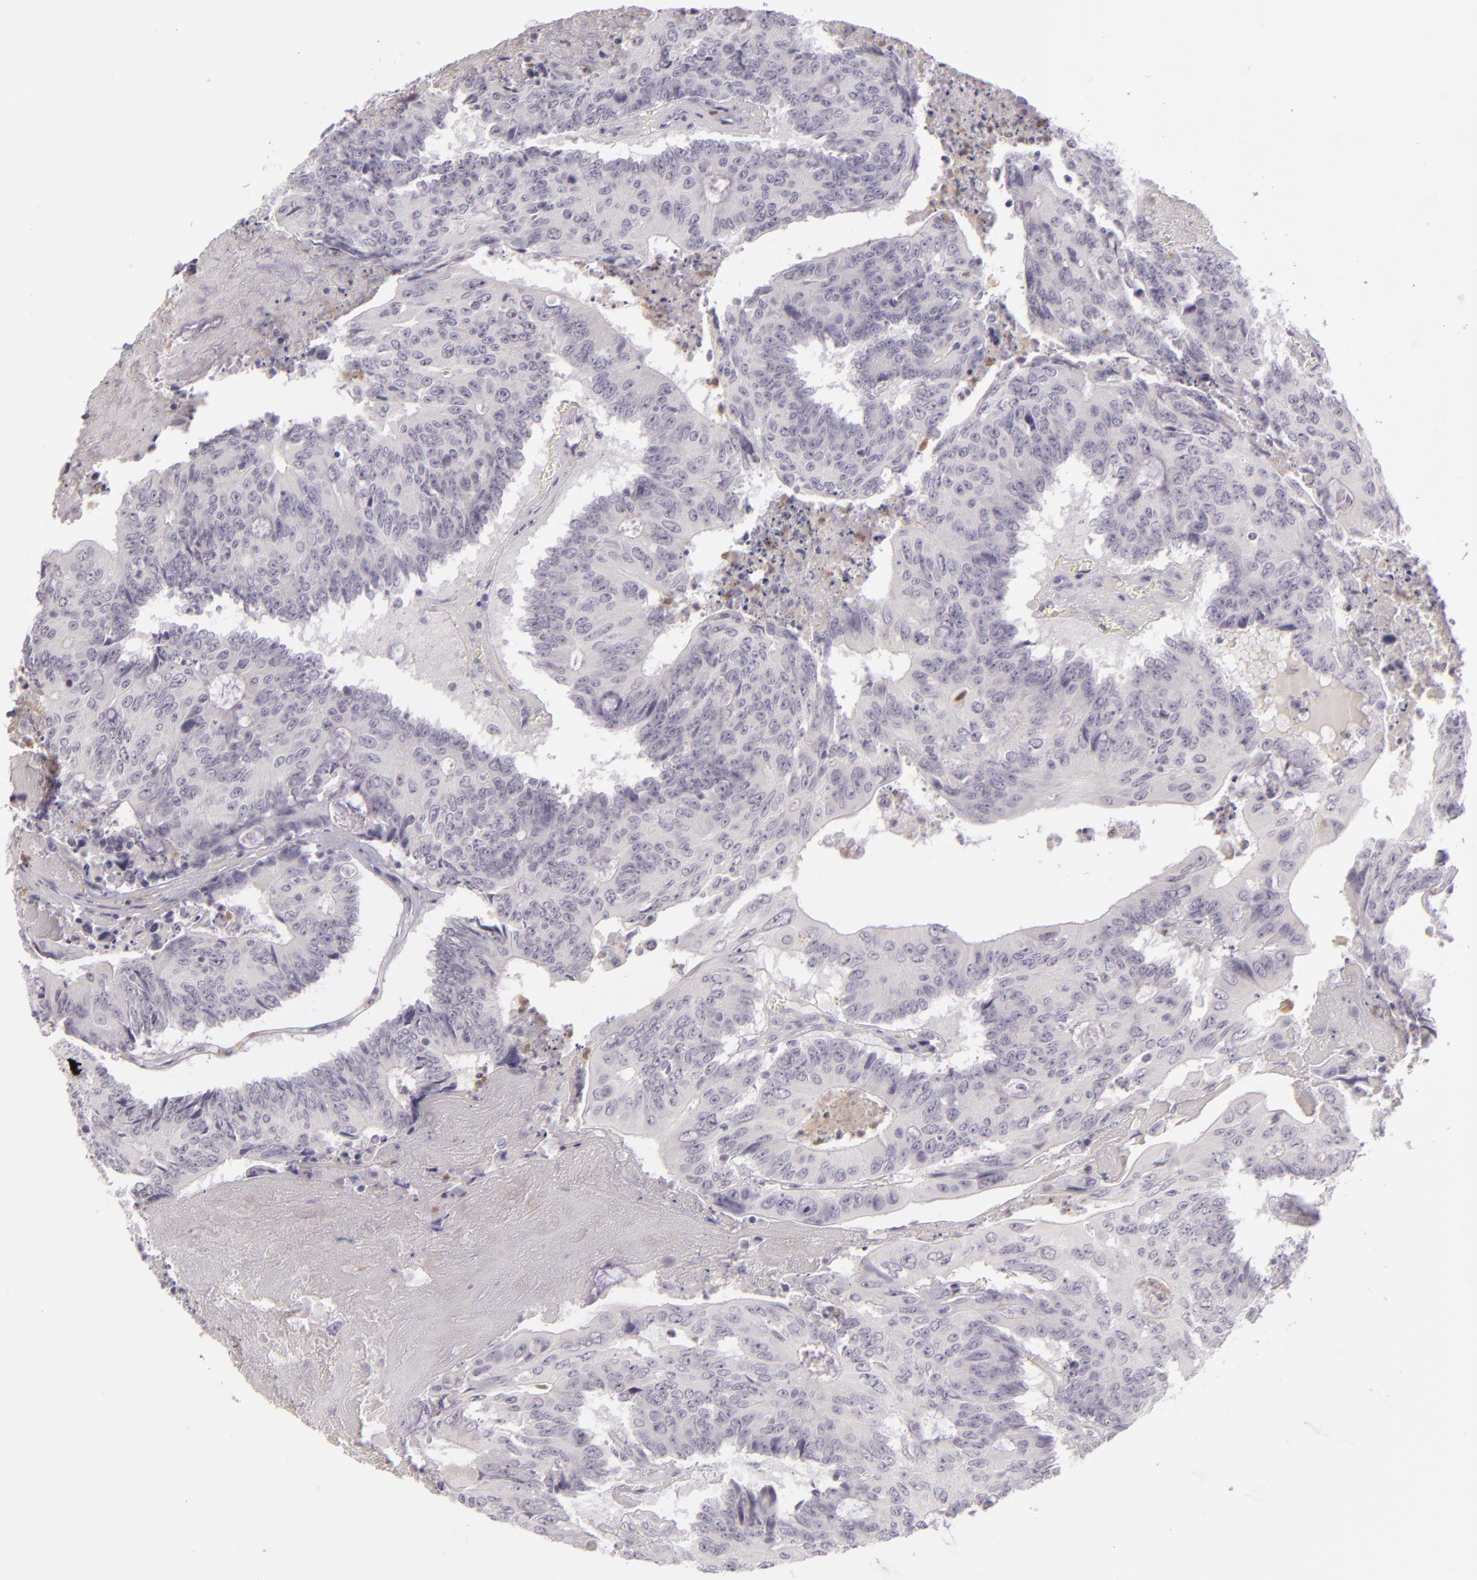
{"staining": {"intensity": "negative", "quantity": "none", "location": "none"}, "tissue": "colorectal cancer", "cell_type": "Tumor cells", "image_type": "cancer", "snomed": [{"axis": "morphology", "description": "Adenocarcinoma, NOS"}, {"axis": "topography", "description": "Colon"}], "caption": "An IHC photomicrograph of colorectal adenocarcinoma is shown. There is no staining in tumor cells of colorectal adenocarcinoma. (DAB immunohistochemistry, high magnification).", "gene": "CBS", "patient": {"sex": "male", "age": 65}}